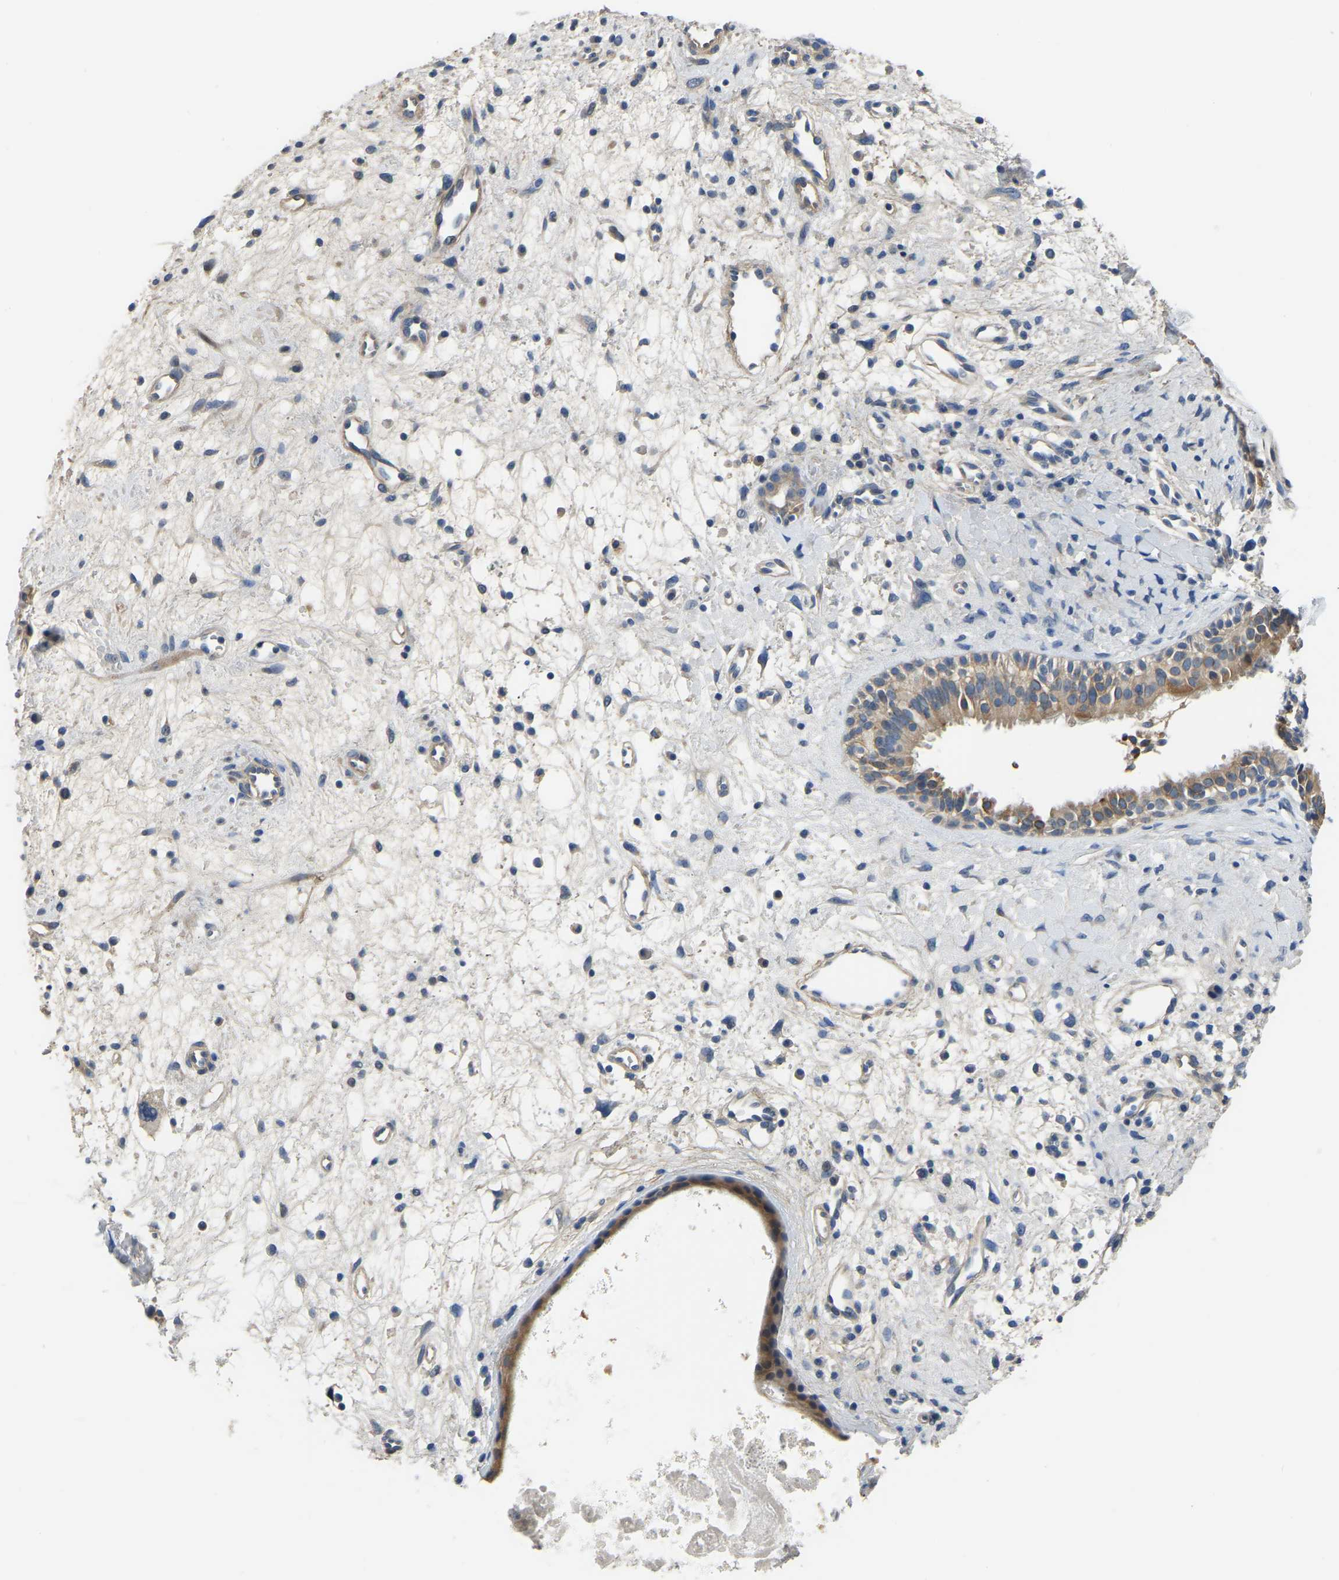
{"staining": {"intensity": "moderate", "quantity": ">75%", "location": "cytoplasmic/membranous"}, "tissue": "nasopharynx", "cell_type": "Respiratory epithelial cells", "image_type": "normal", "snomed": [{"axis": "morphology", "description": "Normal tissue, NOS"}, {"axis": "topography", "description": "Nasopharynx"}], "caption": "Immunohistochemistry (IHC) image of benign human nasopharynx stained for a protein (brown), which shows medium levels of moderate cytoplasmic/membranous positivity in about >75% of respiratory epithelial cells.", "gene": "HIGD2B", "patient": {"sex": "male", "age": 22}}